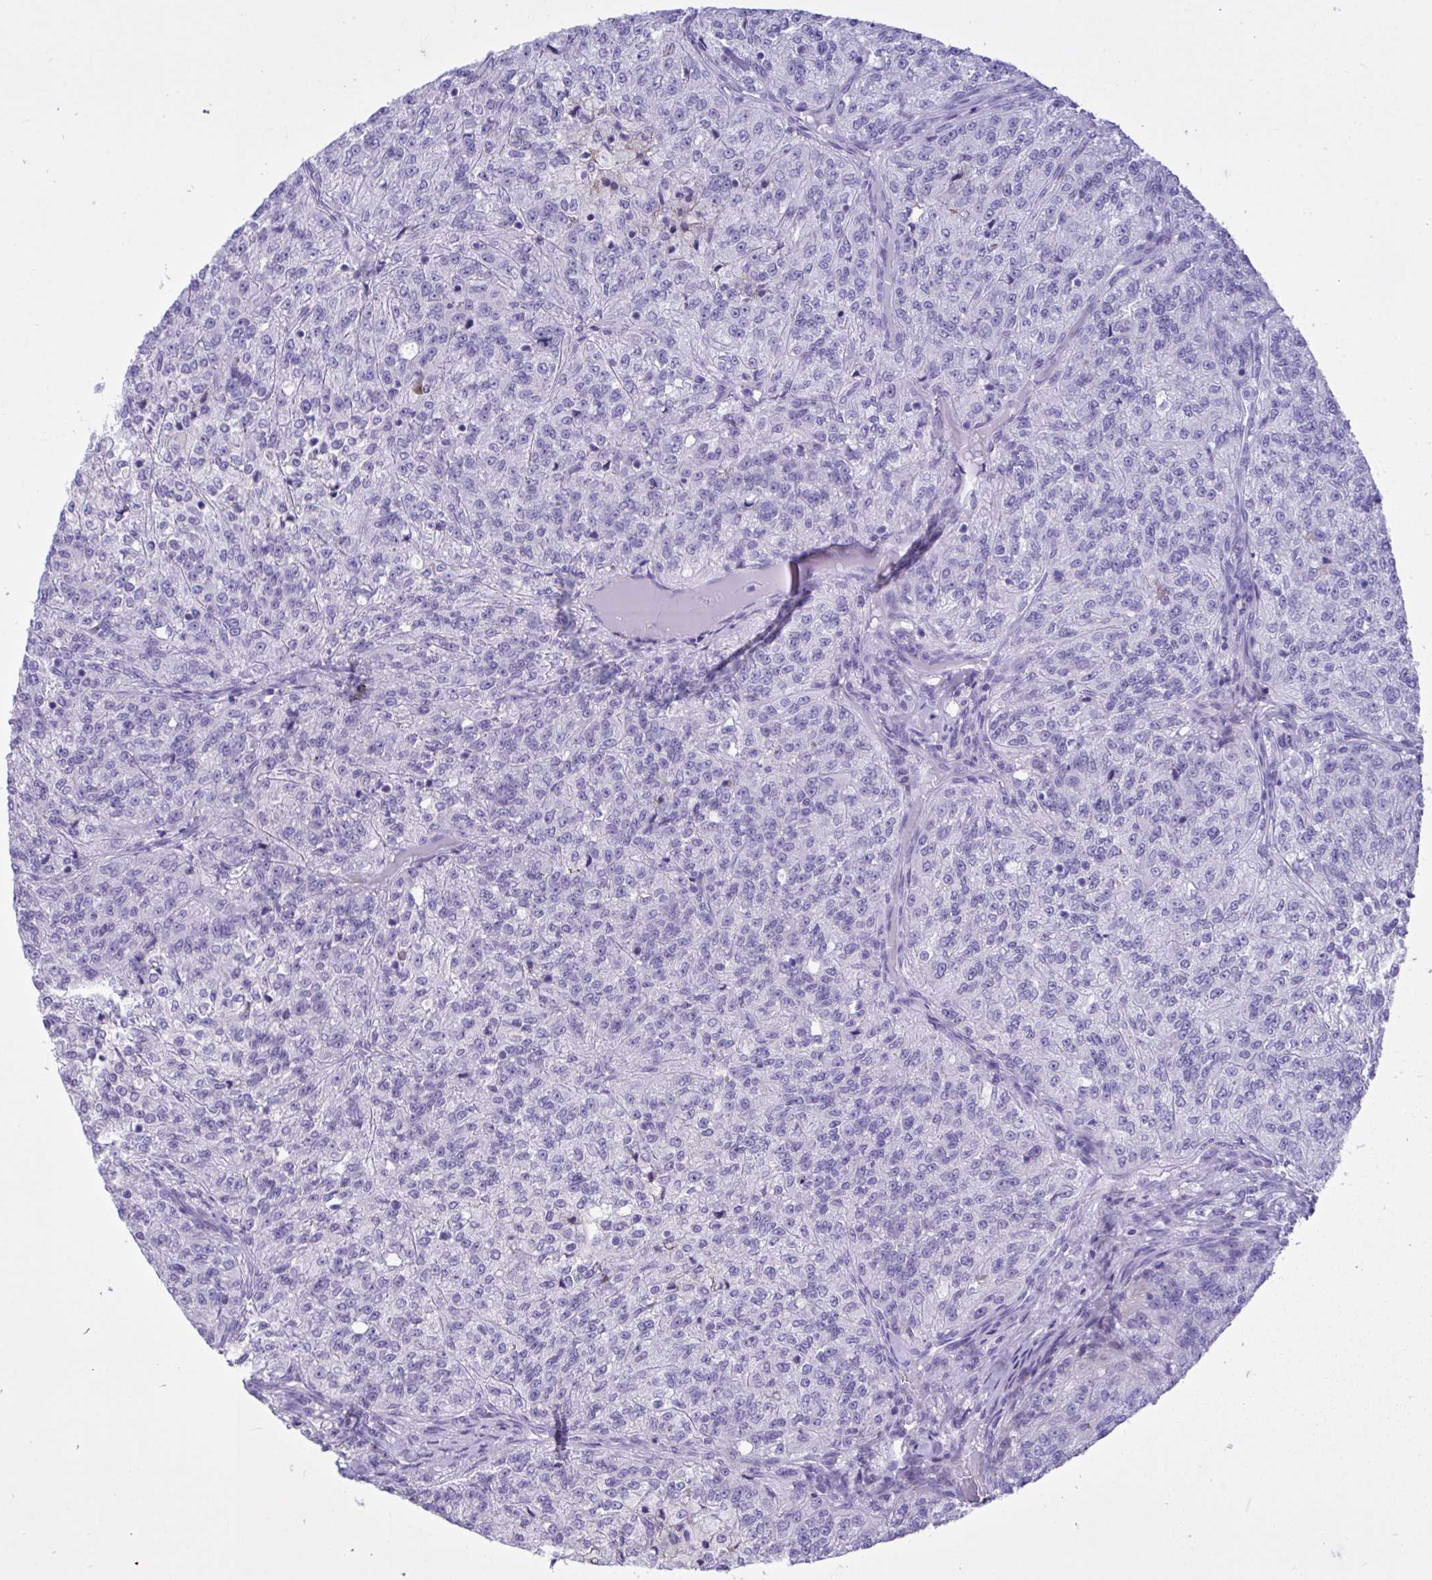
{"staining": {"intensity": "negative", "quantity": "none", "location": "none"}, "tissue": "renal cancer", "cell_type": "Tumor cells", "image_type": "cancer", "snomed": [{"axis": "morphology", "description": "Adenocarcinoma, NOS"}, {"axis": "topography", "description": "Kidney"}], "caption": "DAB immunohistochemical staining of renal cancer shows no significant positivity in tumor cells. (Stains: DAB (3,3'-diaminobenzidine) IHC with hematoxylin counter stain, Microscopy: brightfield microscopy at high magnification).", "gene": "BEX5", "patient": {"sex": "female", "age": 63}}